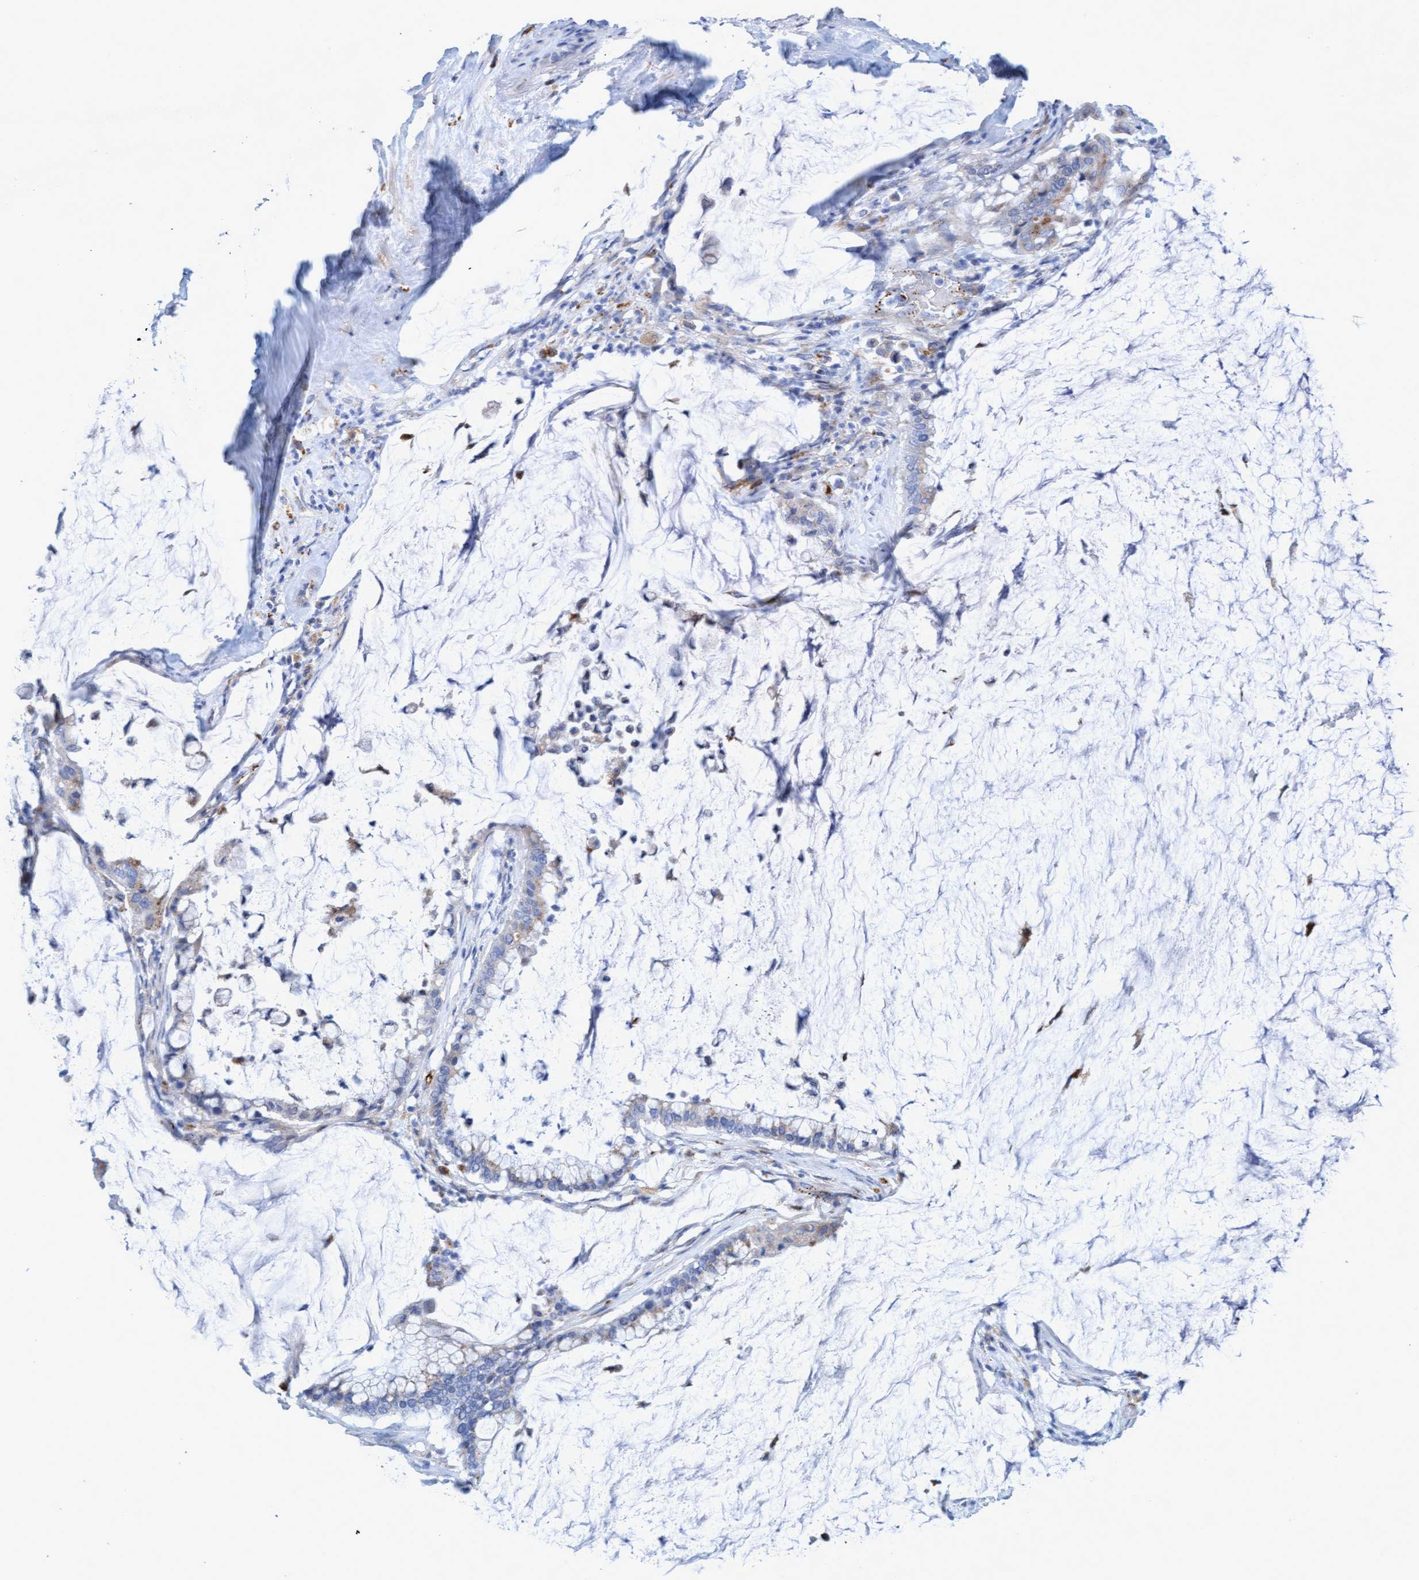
{"staining": {"intensity": "weak", "quantity": "<25%", "location": "cytoplasmic/membranous"}, "tissue": "pancreatic cancer", "cell_type": "Tumor cells", "image_type": "cancer", "snomed": [{"axis": "morphology", "description": "Adenocarcinoma, NOS"}, {"axis": "topography", "description": "Pancreas"}], "caption": "An immunohistochemistry image of pancreatic cancer is shown. There is no staining in tumor cells of pancreatic cancer.", "gene": "SGSH", "patient": {"sex": "male", "age": 41}}